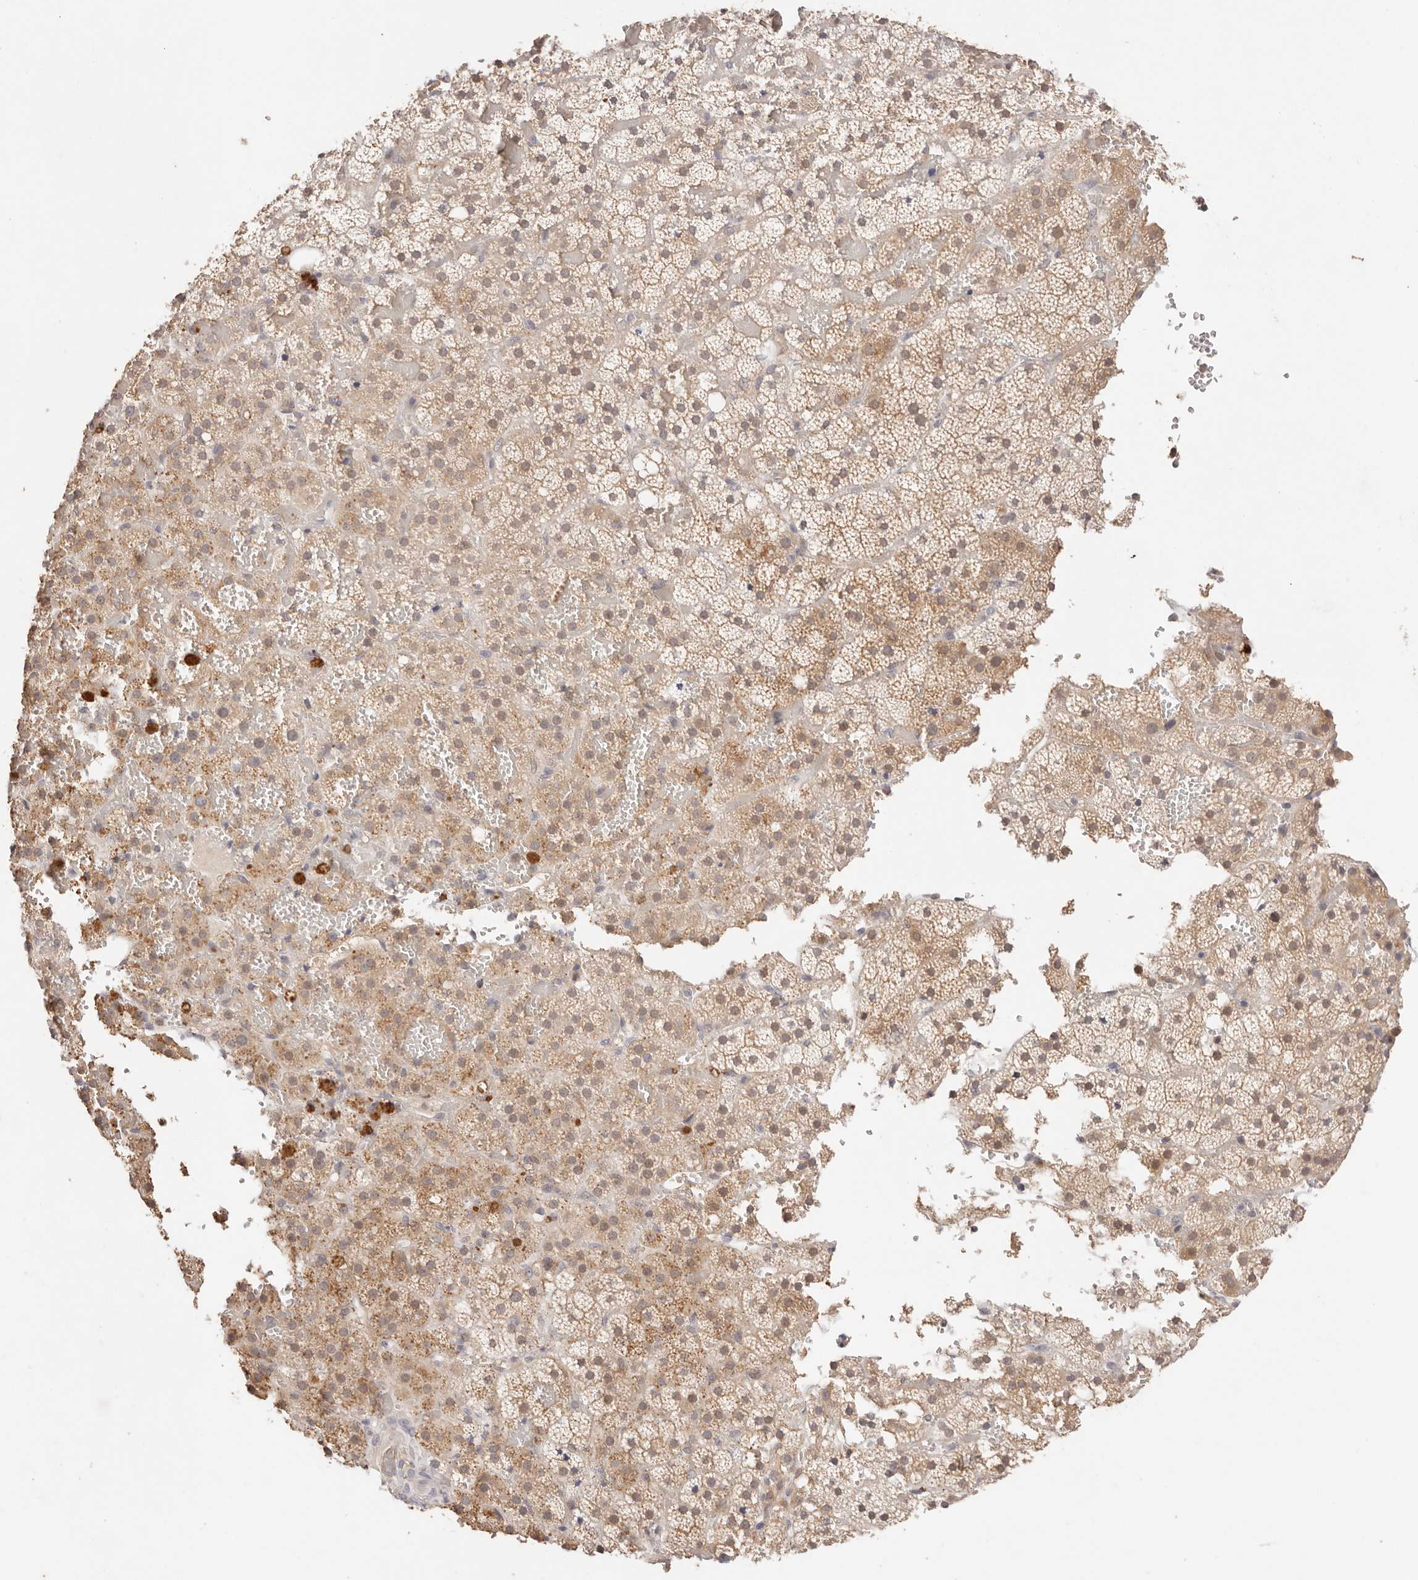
{"staining": {"intensity": "moderate", "quantity": "25%-75%", "location": "cytoplasmic/membranous"}, "tissue": "adrenal gland", "cell_type": "Glandular cells", "image_type": "normal", "snomed": [{"axis": "morphology", "description": "Normal tissue, NOS"}, {"axis": "topography", "description": "Adrenal gland"}], "caption": "Immunohistochemistry (IHC) histopathology image of normal adrenal gland stained for a protein (brown), which demonstrates medium levels of moderate cytoplasmic/membranous expression in about 25%-75% of glandular cells.", "gene": "CXADR", "patient": {"sex": "female", "age": 59}}